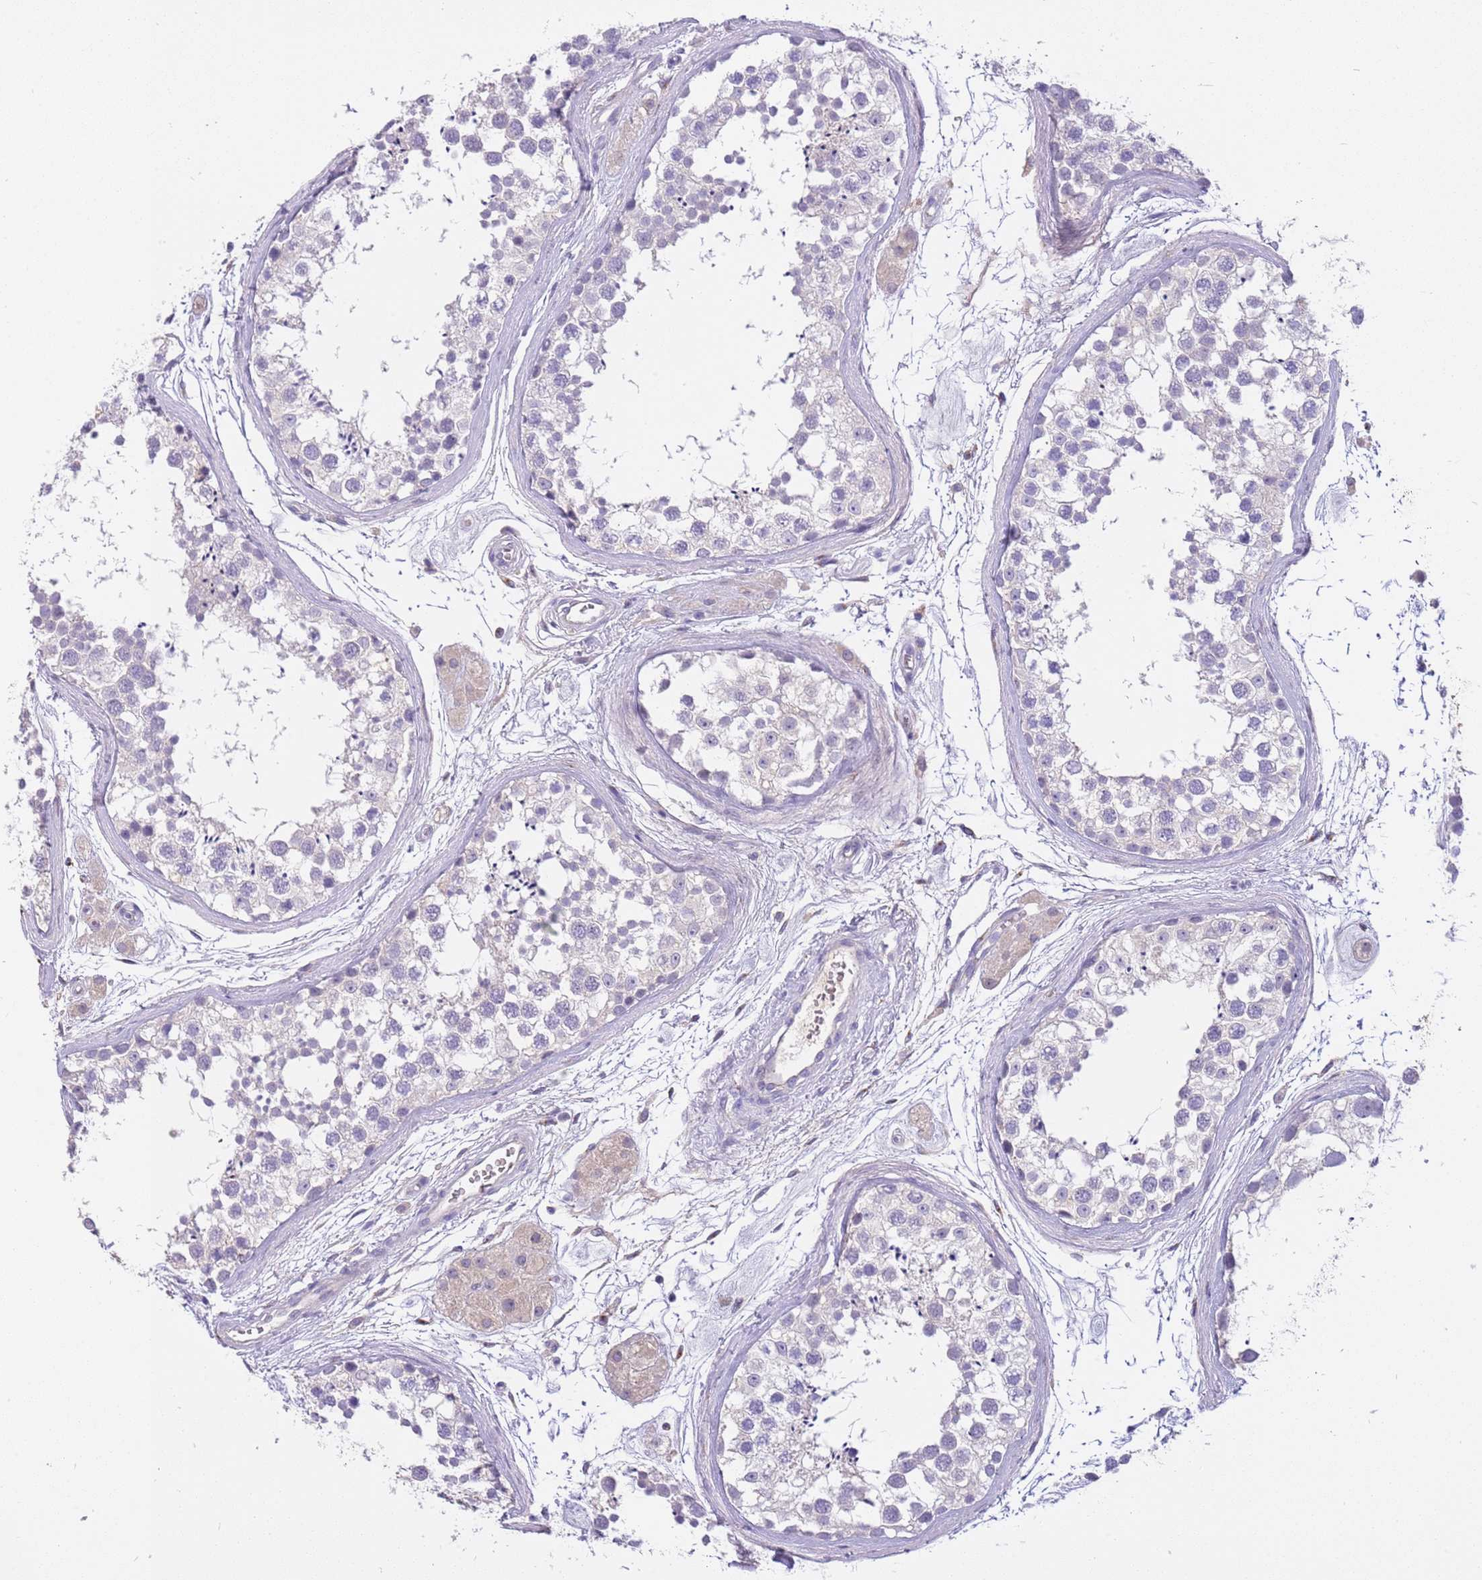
{"staining": {"intensity": "negative", "quantity": "none", "location": "none"}, "tissue": "testis", "cell_type": "Cells in seminiferous ducts", "image_type": "normal", "snomed": [{"axis": "morphology", "description": "Normal tissue, NOS"}, {"axis": "topography", "description": "Testis"}], "caption": "Immunohistochemistry (IHC) of unremarkable human testis reveals no expression in cells in seminiferous ducts.", "gene": "CFAP73", "patient": {"sex": "male", "age": 56}}